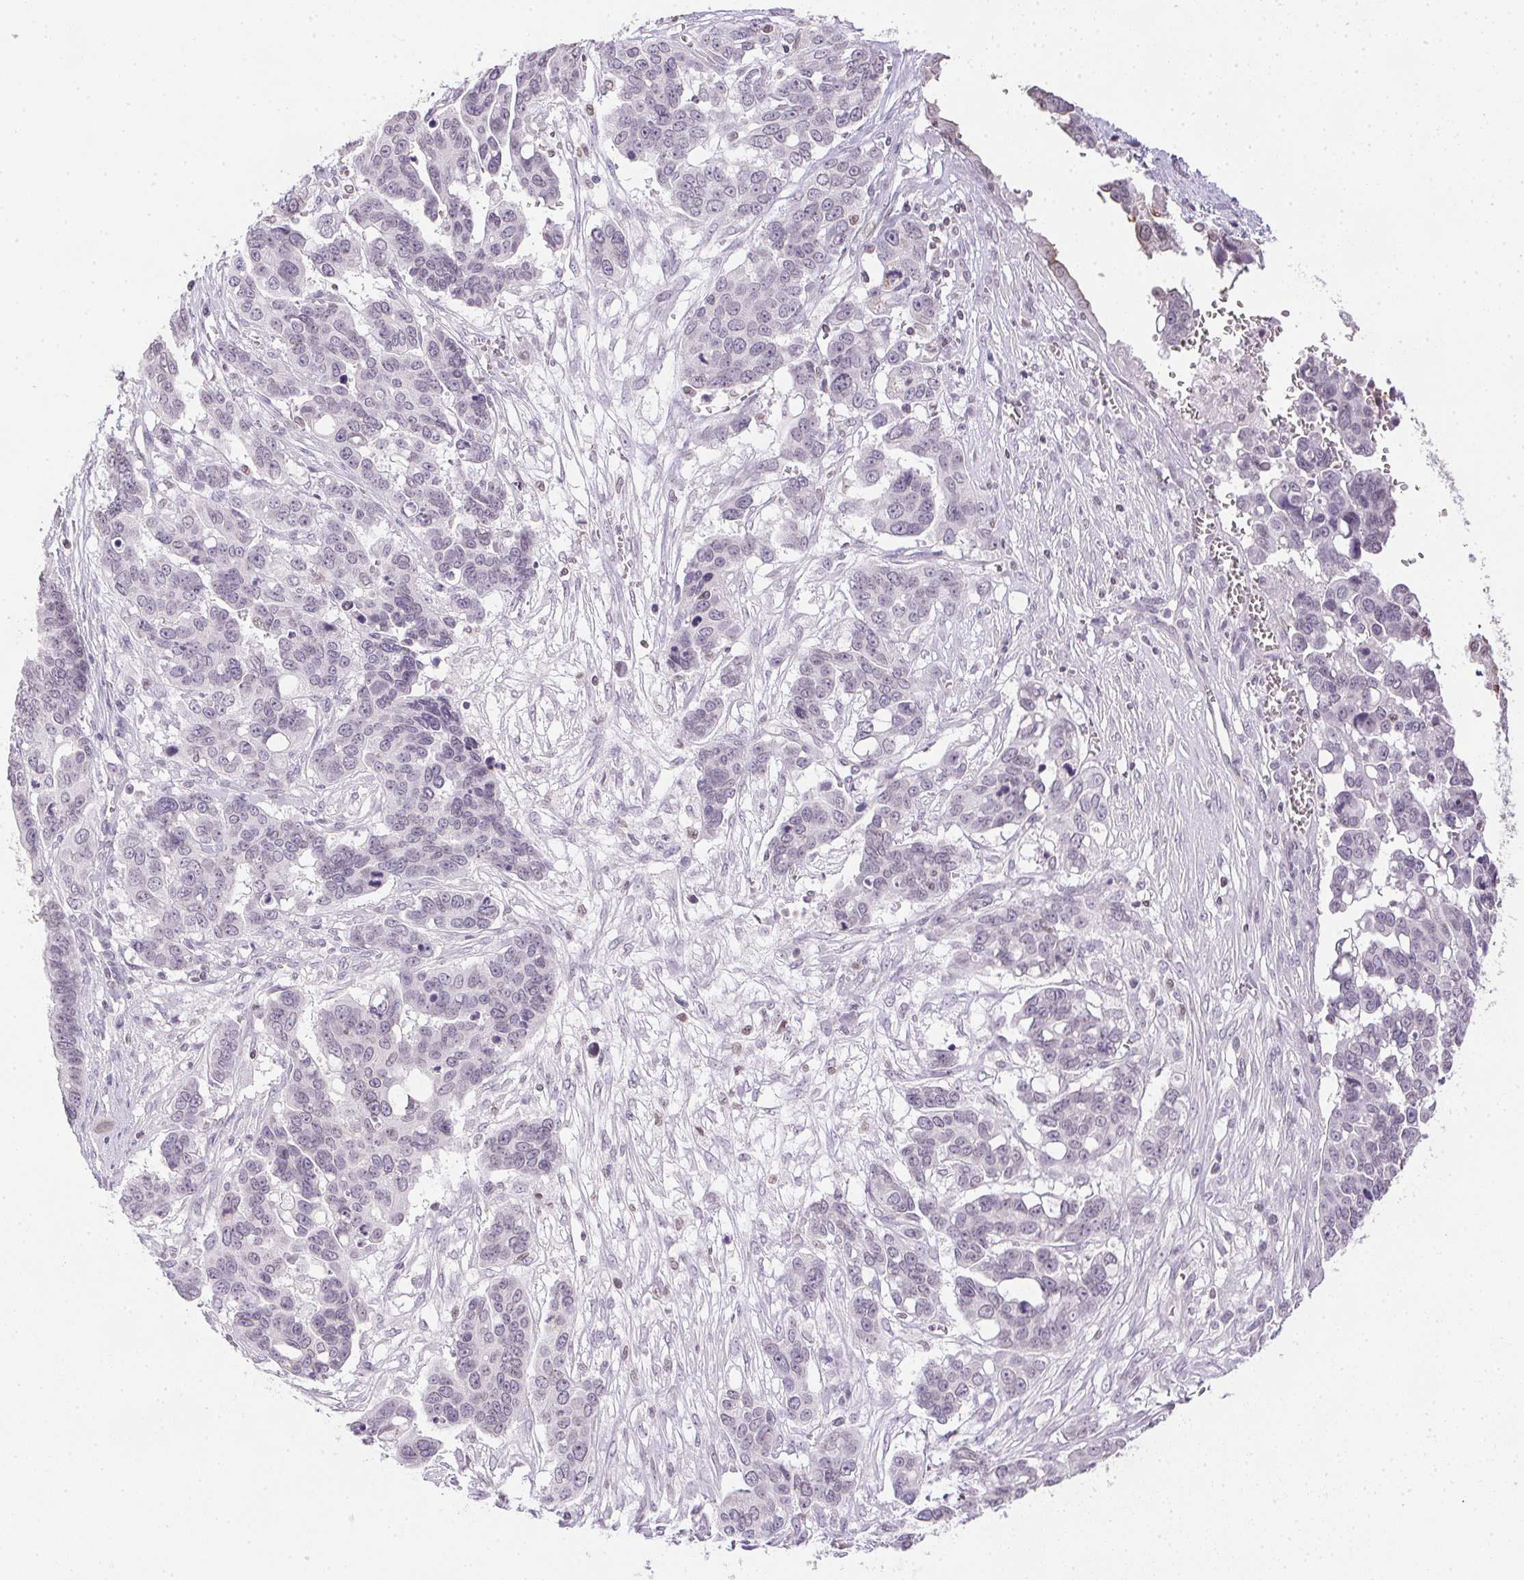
{"staining": {"intensity": "negative", "quantity": "none", "location": "none"}, "tissue": "ovarian cancer", "cell_type": "Tumor cells", "image_type": "cancer", "snomed": [{"axis": "morphology", "description": "Carcinoma, endometroid"}, {"axis": "topography", "description": "Ovary"}], "caption": "Endometroid carcinoma (ovarian) stained for a protein using immunohistochemistry demonstrates no positivity tumor cells.", "gene": "PRL", "patient": {"sex": "female", "age": 78}}